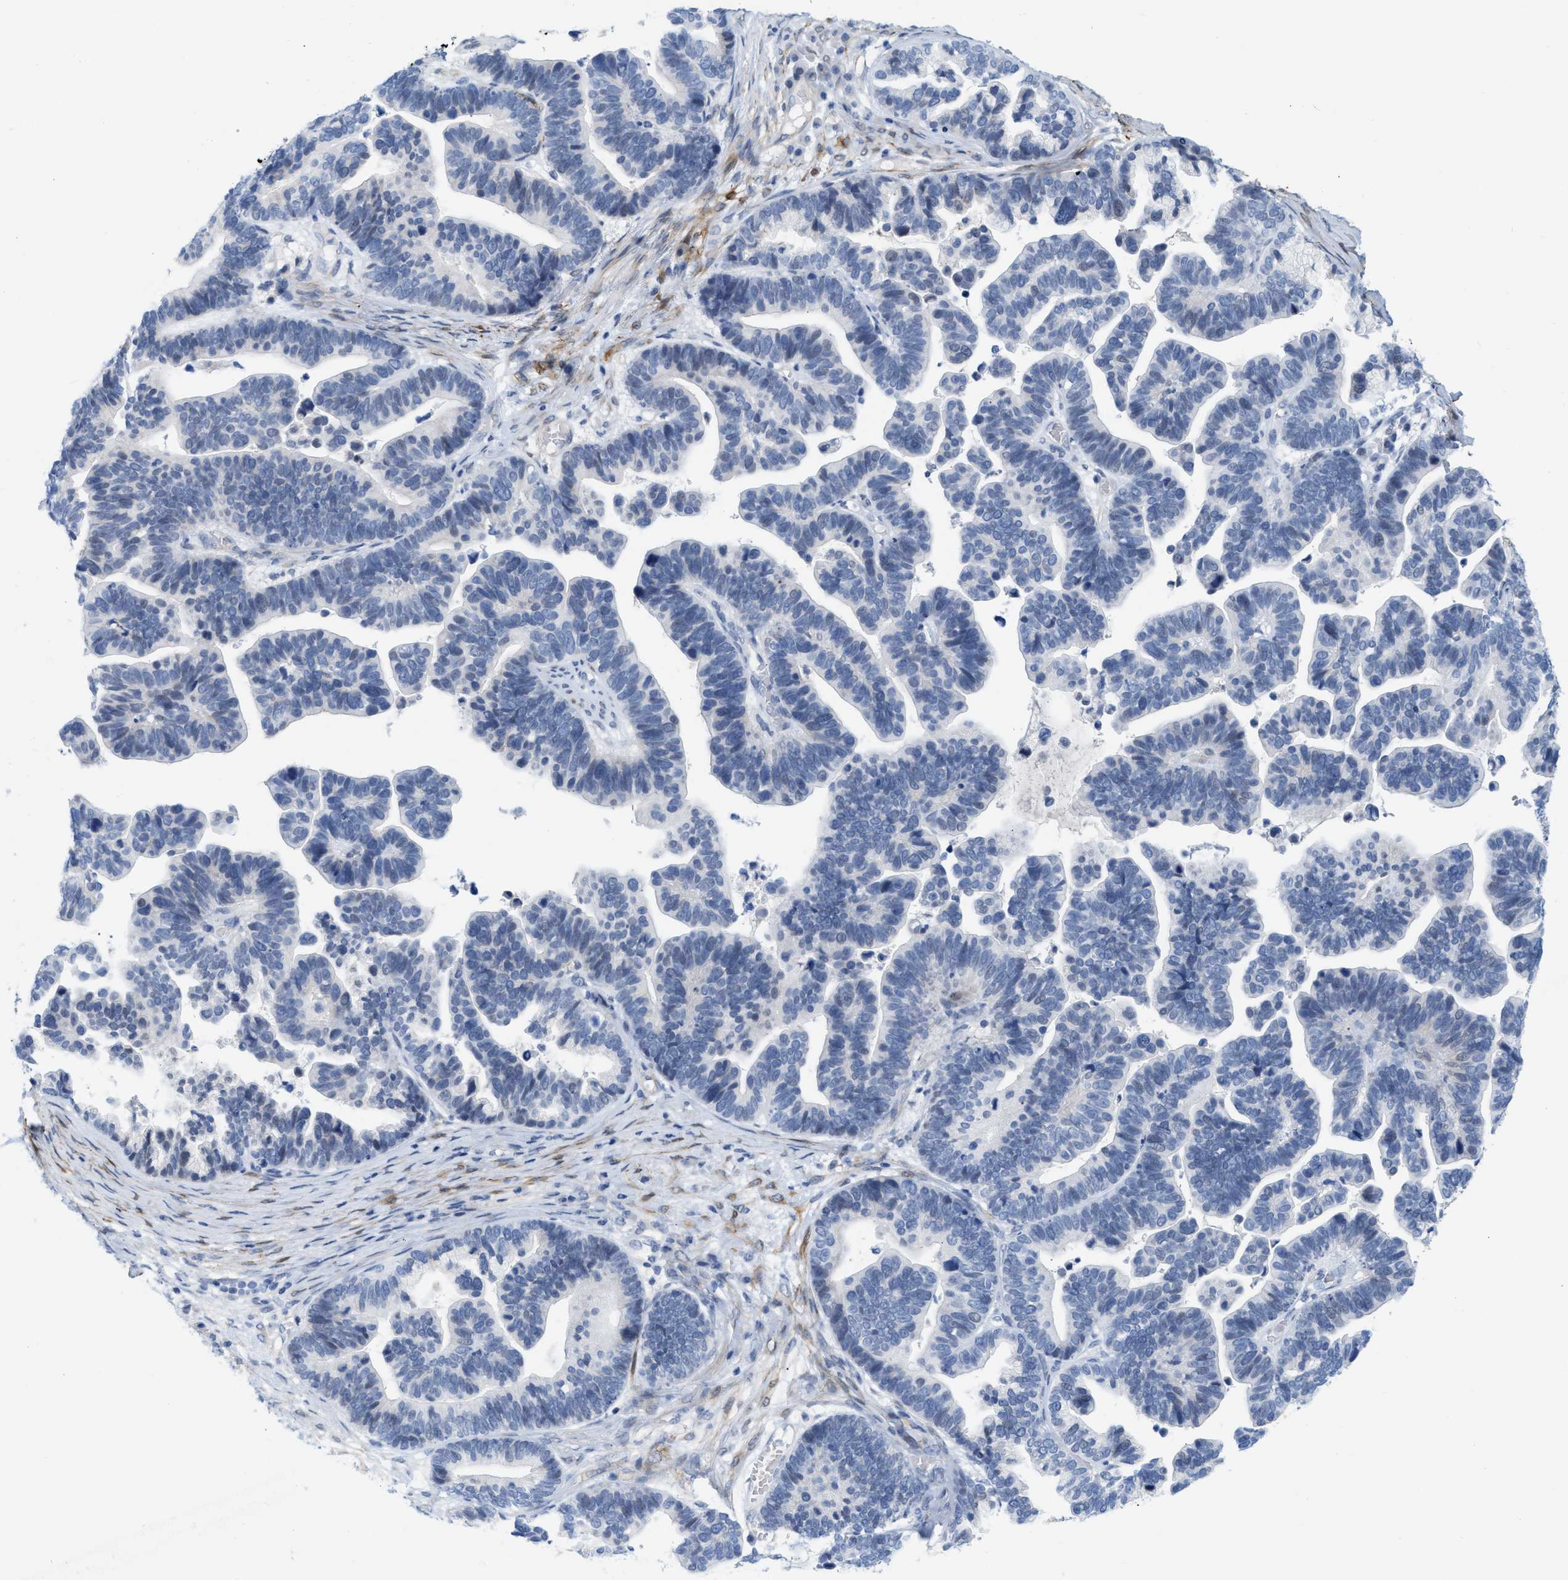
{"staining": {"intensity": "negative", "quantity": "none", "location": "none"}, "tissue": "ovarian cancer", "cell_type": "Tumor cells", "image_type": "cancer", "snomed": [{"axis": "morphology", "description": "Cystadenocarcinoma, serous, NOS"}, {"axis": "topography", "description": "Ovary"}], "caption": "A histopathology image of serous cystadenocarcinoma (ovarian) stained for a protein exhibits no brown staining in tumor cells.", "gene": "TAGLN", "patient": {"sex": "female", "age": 56}}